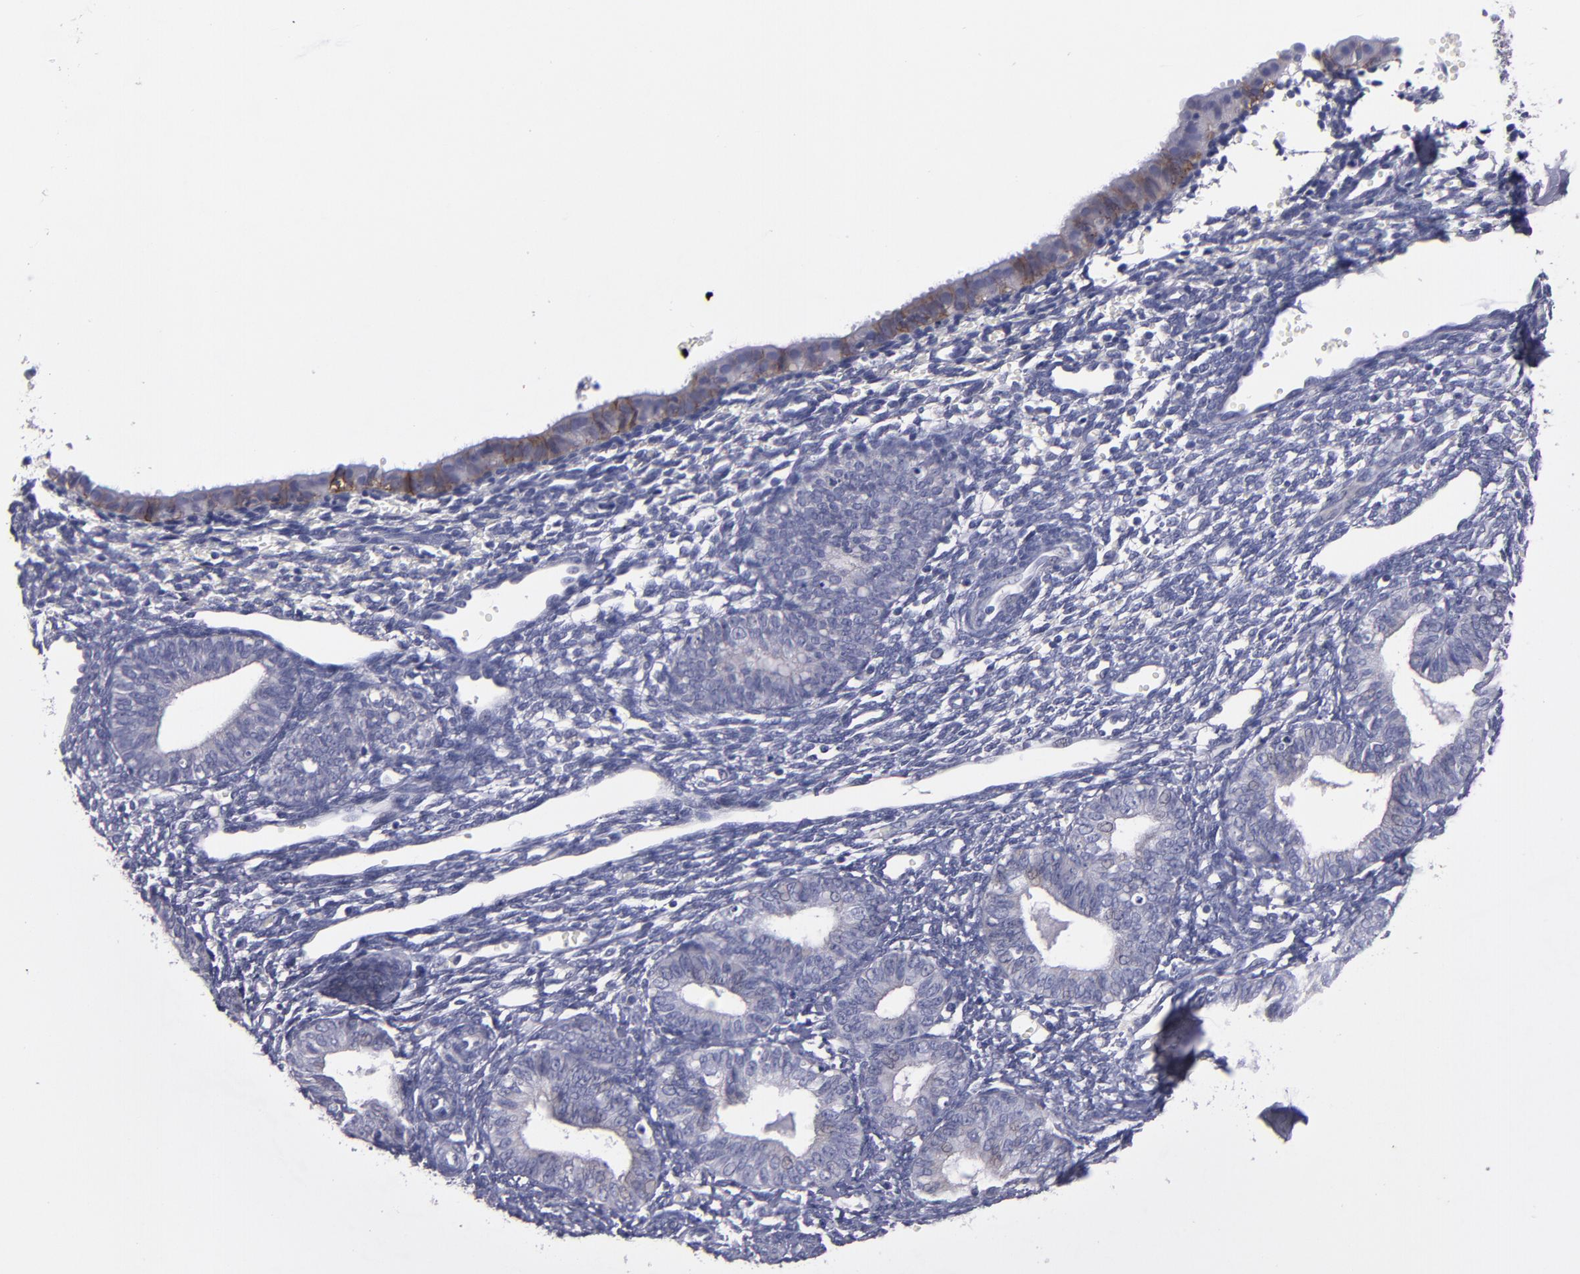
{"staining": {"intensity": "negative", "quantity": "none", "location": "none"}, "tissue": "endometrium", "cell_type": "Cells in endometrial stroma", "image_type": "normal", "snomed": [{"axis": "morphology", "description": "Normal tissue, NOS"}, {"axis": "topography", "description": "Endometrium"}], "caption": "Endometrium stained for a protein using immunohistochemistry (IHC) shows no staining cells in endometrial stroma.", "gene": "CDH3", "patient": {"sex": "female", "age": 61}}